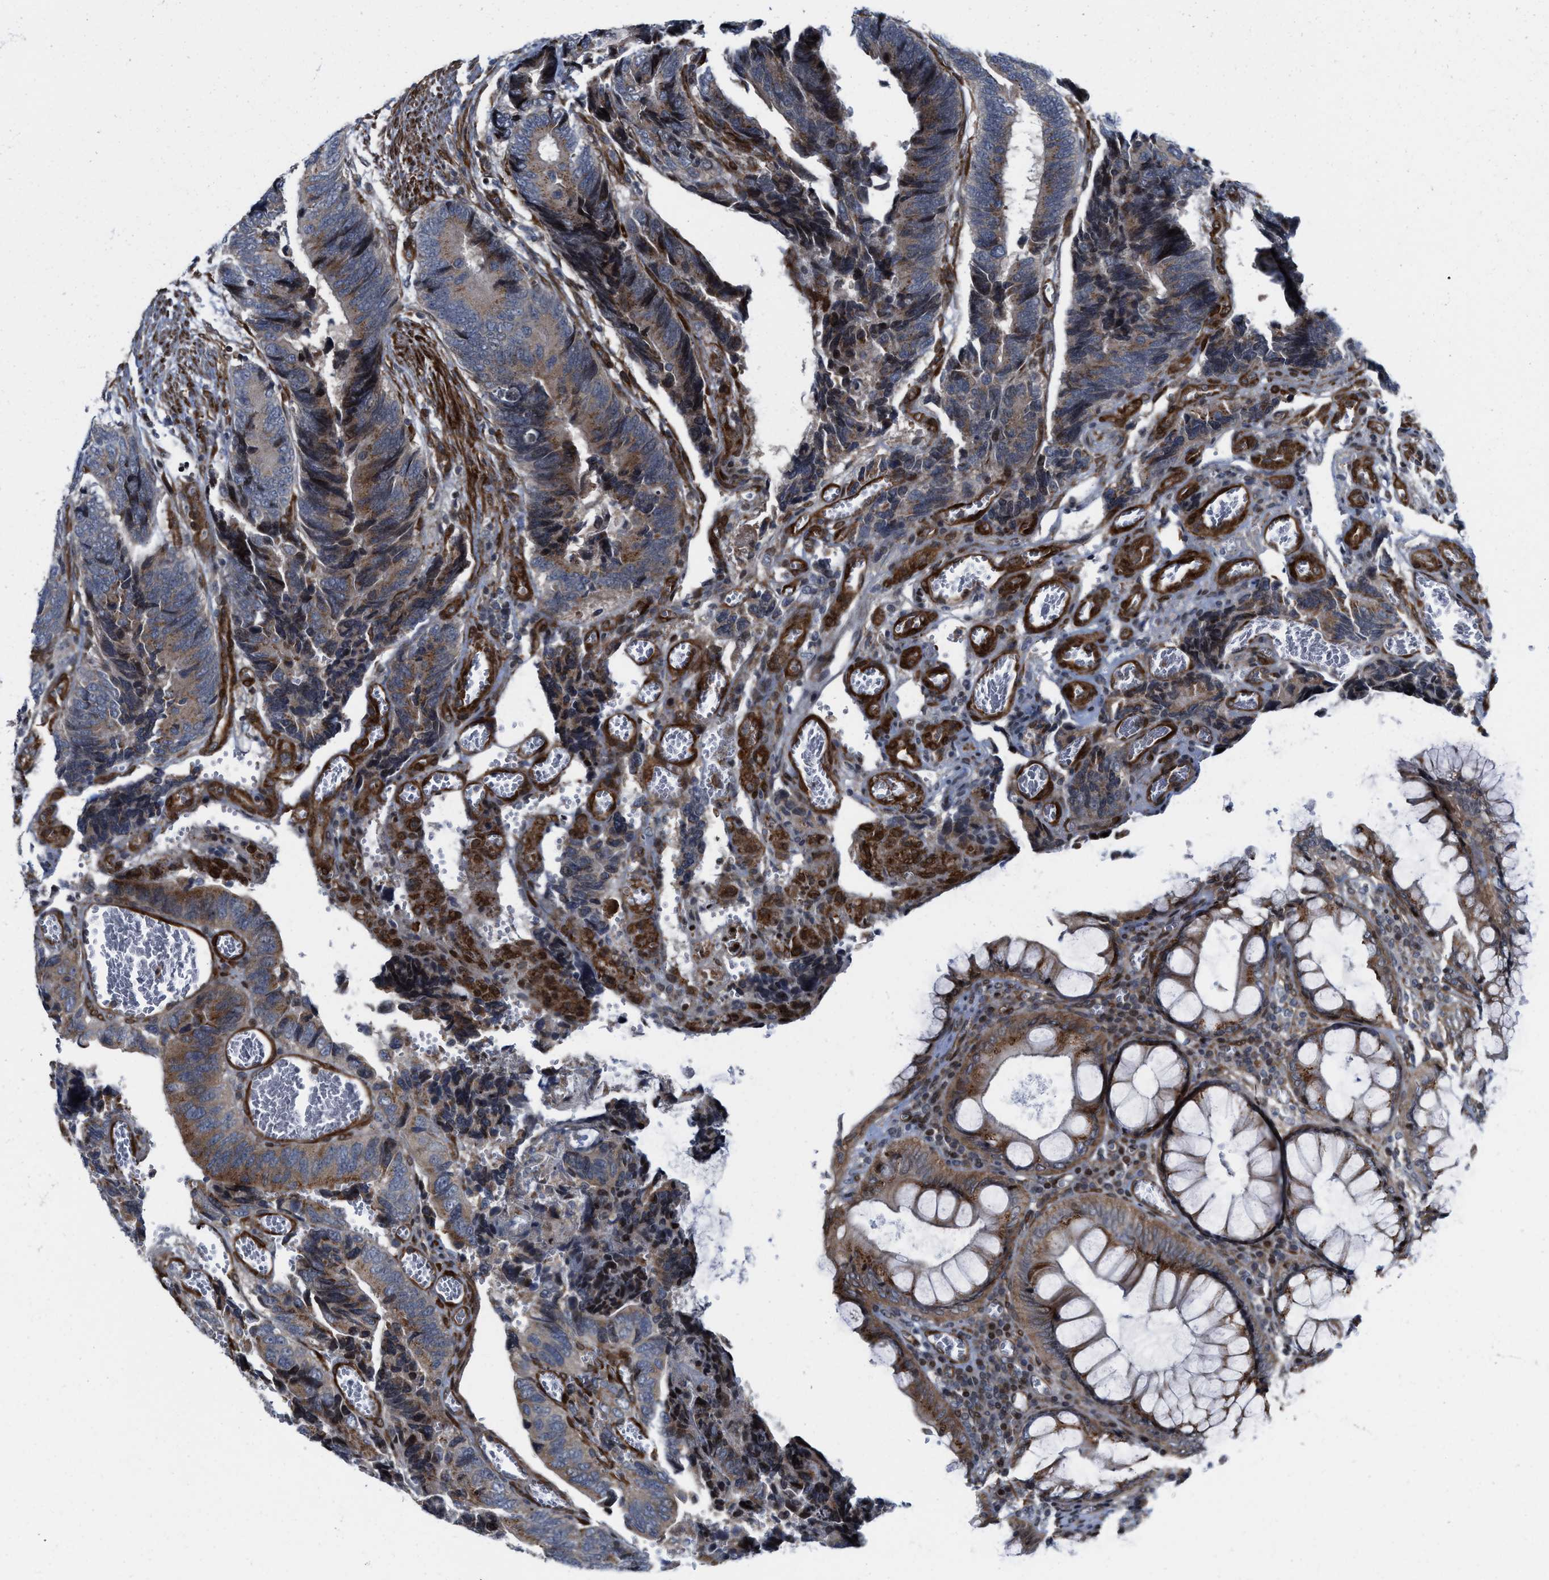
{"staining": {"intensity": "moderate", "quantity": ">75%", "location": "cytoplasmic/membranous"}, "tissue": "colorectal cancer", "cell_type": "Tumor cells", "image_type": "cancer", "snomed": [{"axis": "morphology", "description": "Adenocarcinoma, NOS"}, {"axis": "topography", "description": "Colon"}], "caption": "Protein staining by immunohistochemistry shows moderate cytoplasmic/membranous positivity in about >75% of tumor cells in adenocarcinoma (colorectal). (DAB (3,3'-diaminobenzidine) IHC with brightfield microscopy, high magnification).", "gene": "TGFB1I1", "patient": {"sex": "male", "age": 72}}